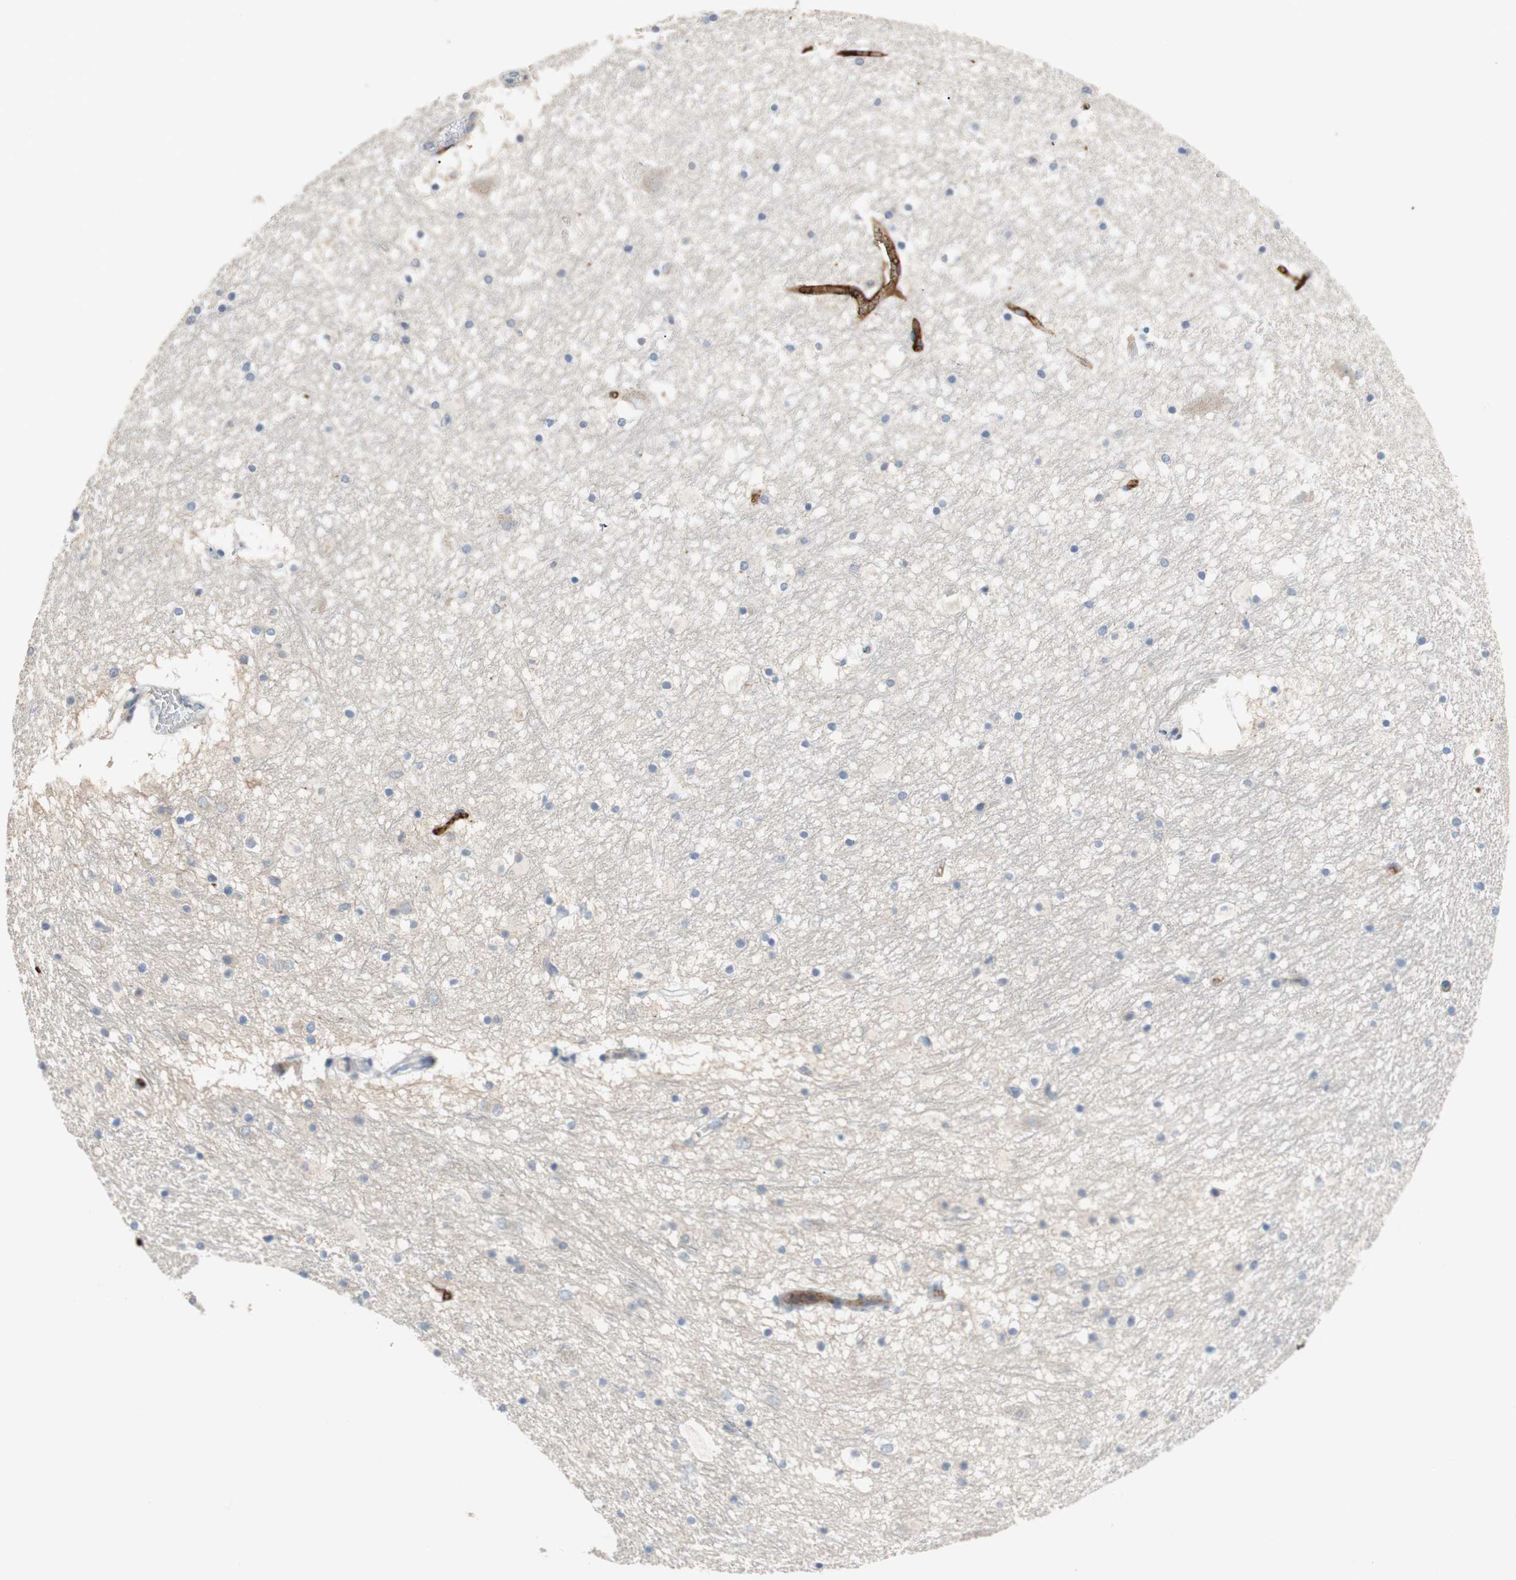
{"staining": {"intensity": "negative", "quantity": "none", "location": "none"}, "tissue": "hippocampus", "cell_type": "Glial cells", "image_type": "normal", "snomed": [{"axis": "morphology", "description": "Normal tissue, NOS"}, {"axis": "topography", "description": "Hippocampus"}], "caption": "Histopathology image shows no significant protein expression in glial cells of unremarkable hippocampus. (DAB immunohistochemistry visualized using brightfield microscopy, high magnification).", "gene": "ALPL", "patient": {"sex": "male", "age": 45}}